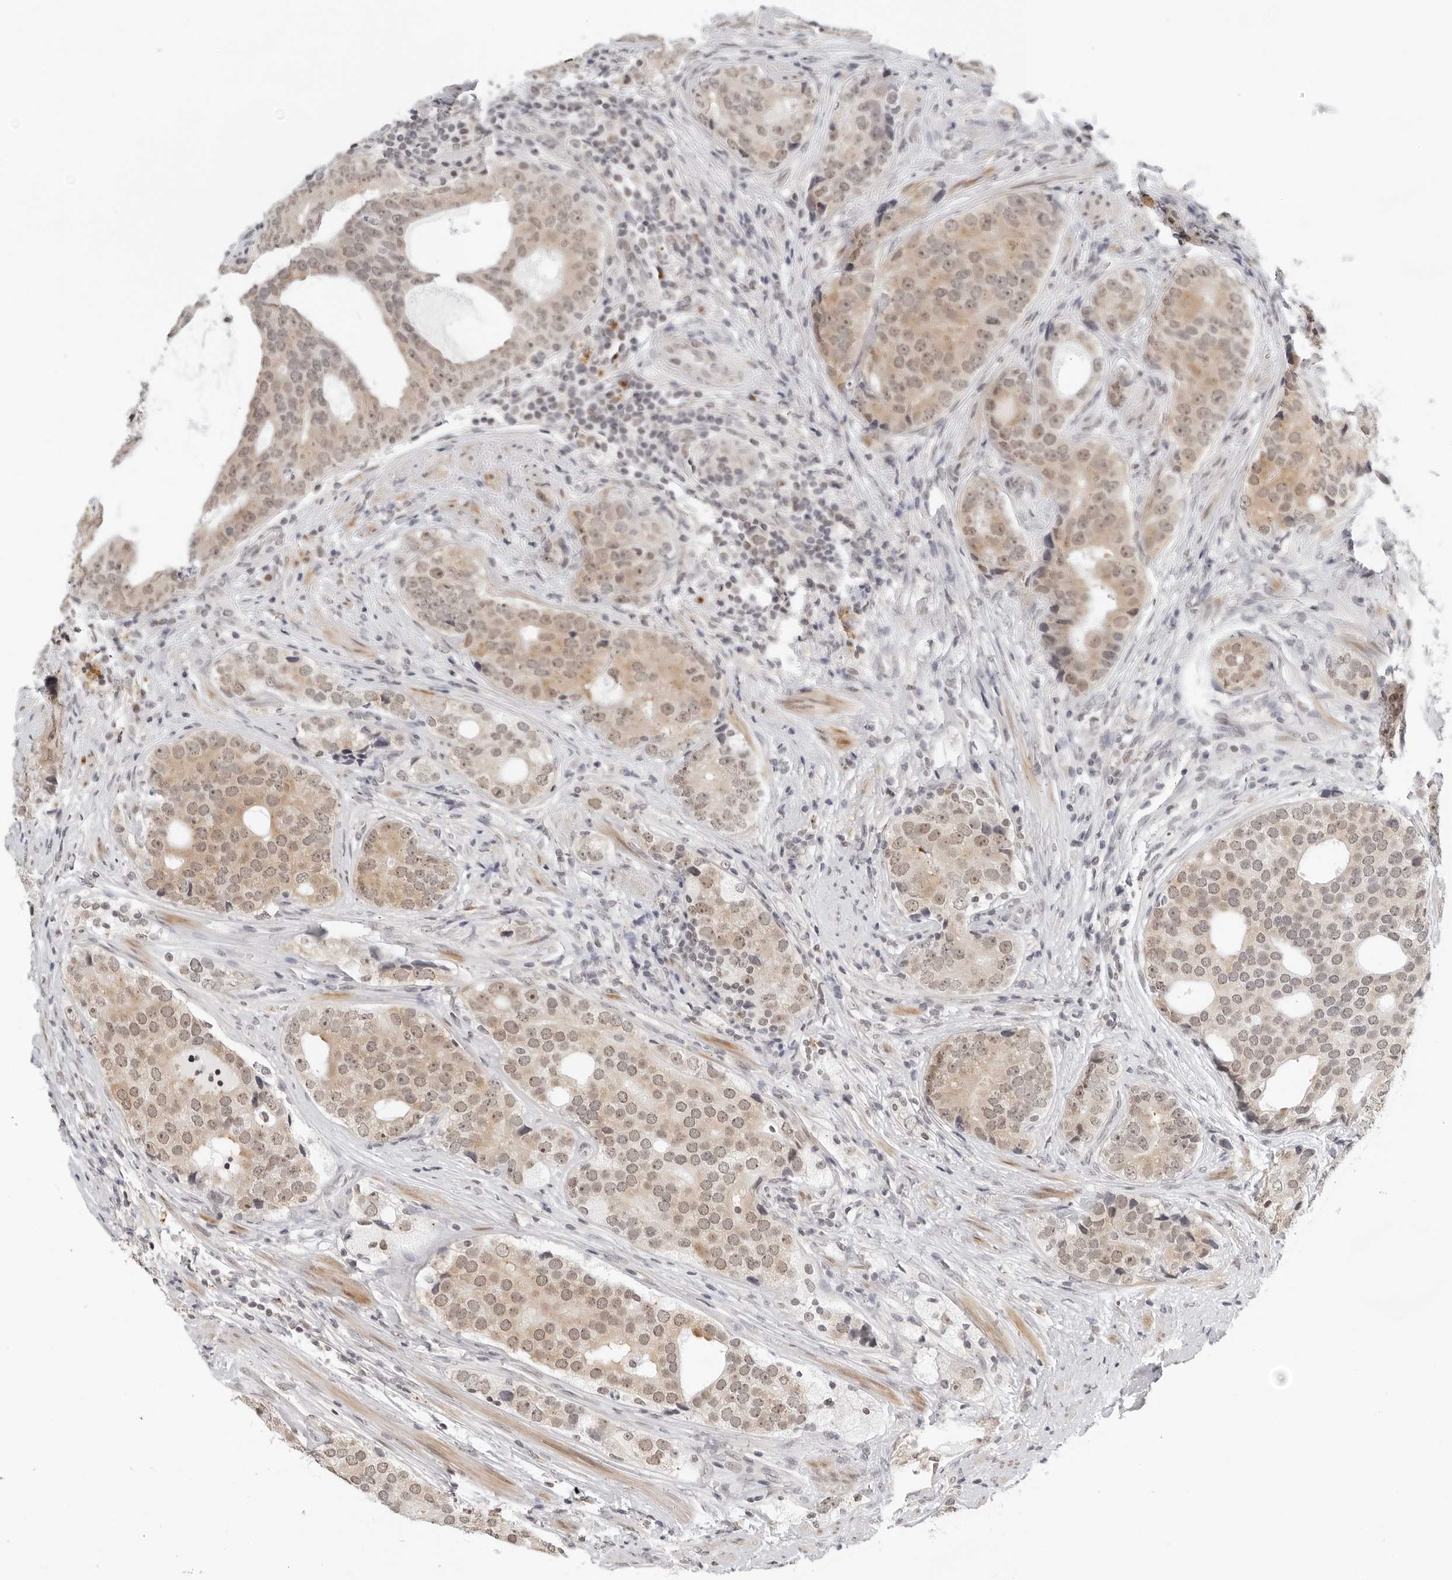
{"staining": {"intensity": "weak", "quantity": "25%-75%", "location": "cytoplasmic/membranous,nuclear"}, "tissue": "prostate cancer", "cell_type": "Tumor cells", "image_type": "cancer", "snomed": [{"axis": "morphology", "description": "Adenocarcinoma, High grade"}, {"axis": "topography", "description": "Prostate"}], "caption": "DAB immunohistochemical staining of human high-grade adenocarcinoma (prostate) reveals weak cytoplasmic/membranous and nuclear protein positivity in about 25%-75% of tumor cells. (DAB = brown stain, brightfield microscopy at high magnification).", "gene": "TOX4", "patient": {"sex": "male", "age": 56}}